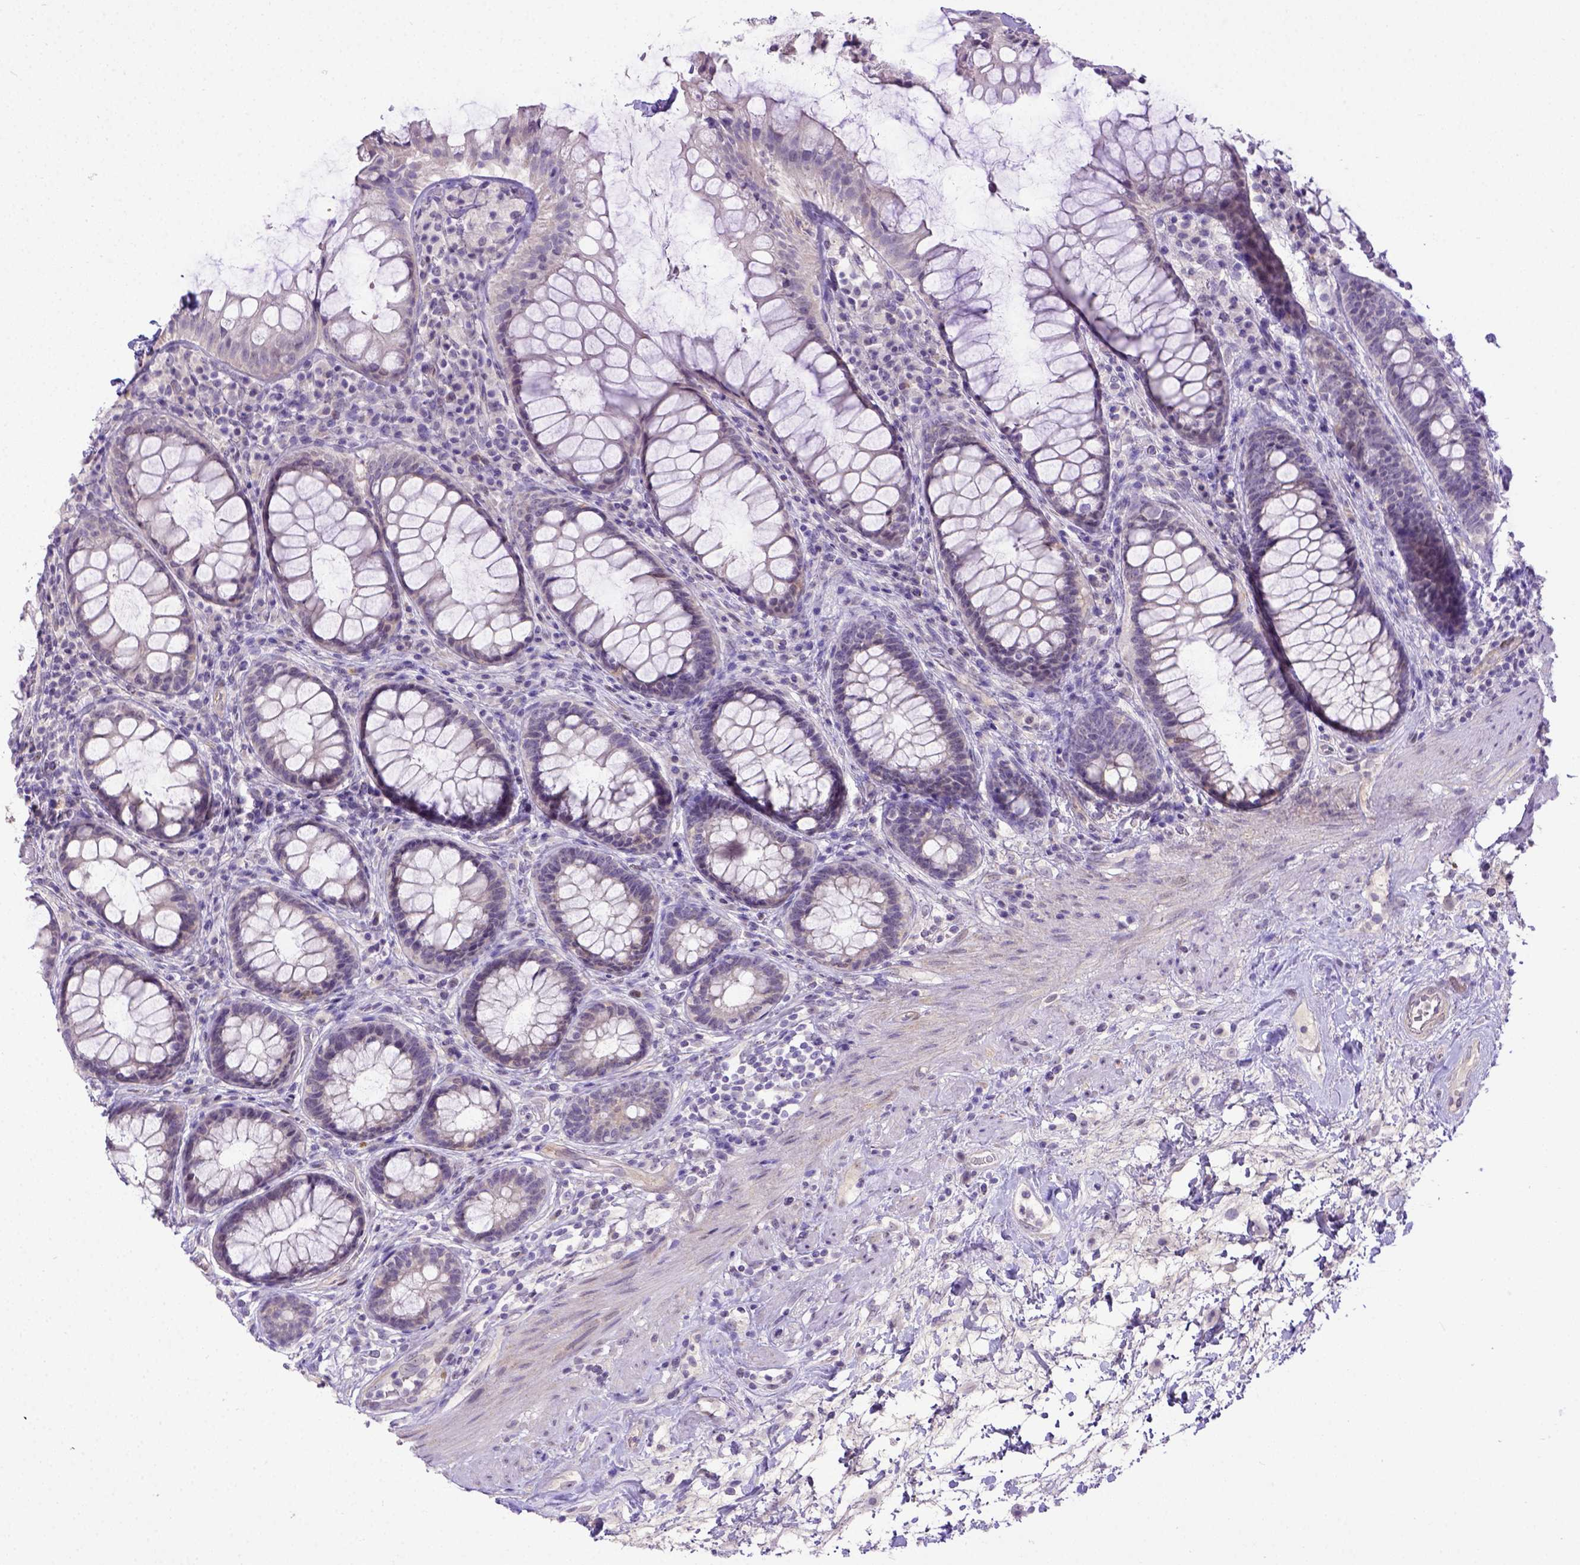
{"staining": {"intensity": "negative", "quantity": "none", "location": "none"}, "tissue": "rectum", "cell_type": "Glandular cells", "image_type": "normal", "snomed": [{"axis": "morphology", "description": "Normal tissue, NOS"}, {"axis": "topography", "description": "Rectum"}], "caption": "This is a photomicrograph of immunohistochemistry staining of benign rectum, which shows no positivity in glandular cells.", "gene": "BTN1A1", "patient": {"sex": "male", "age": 72}}